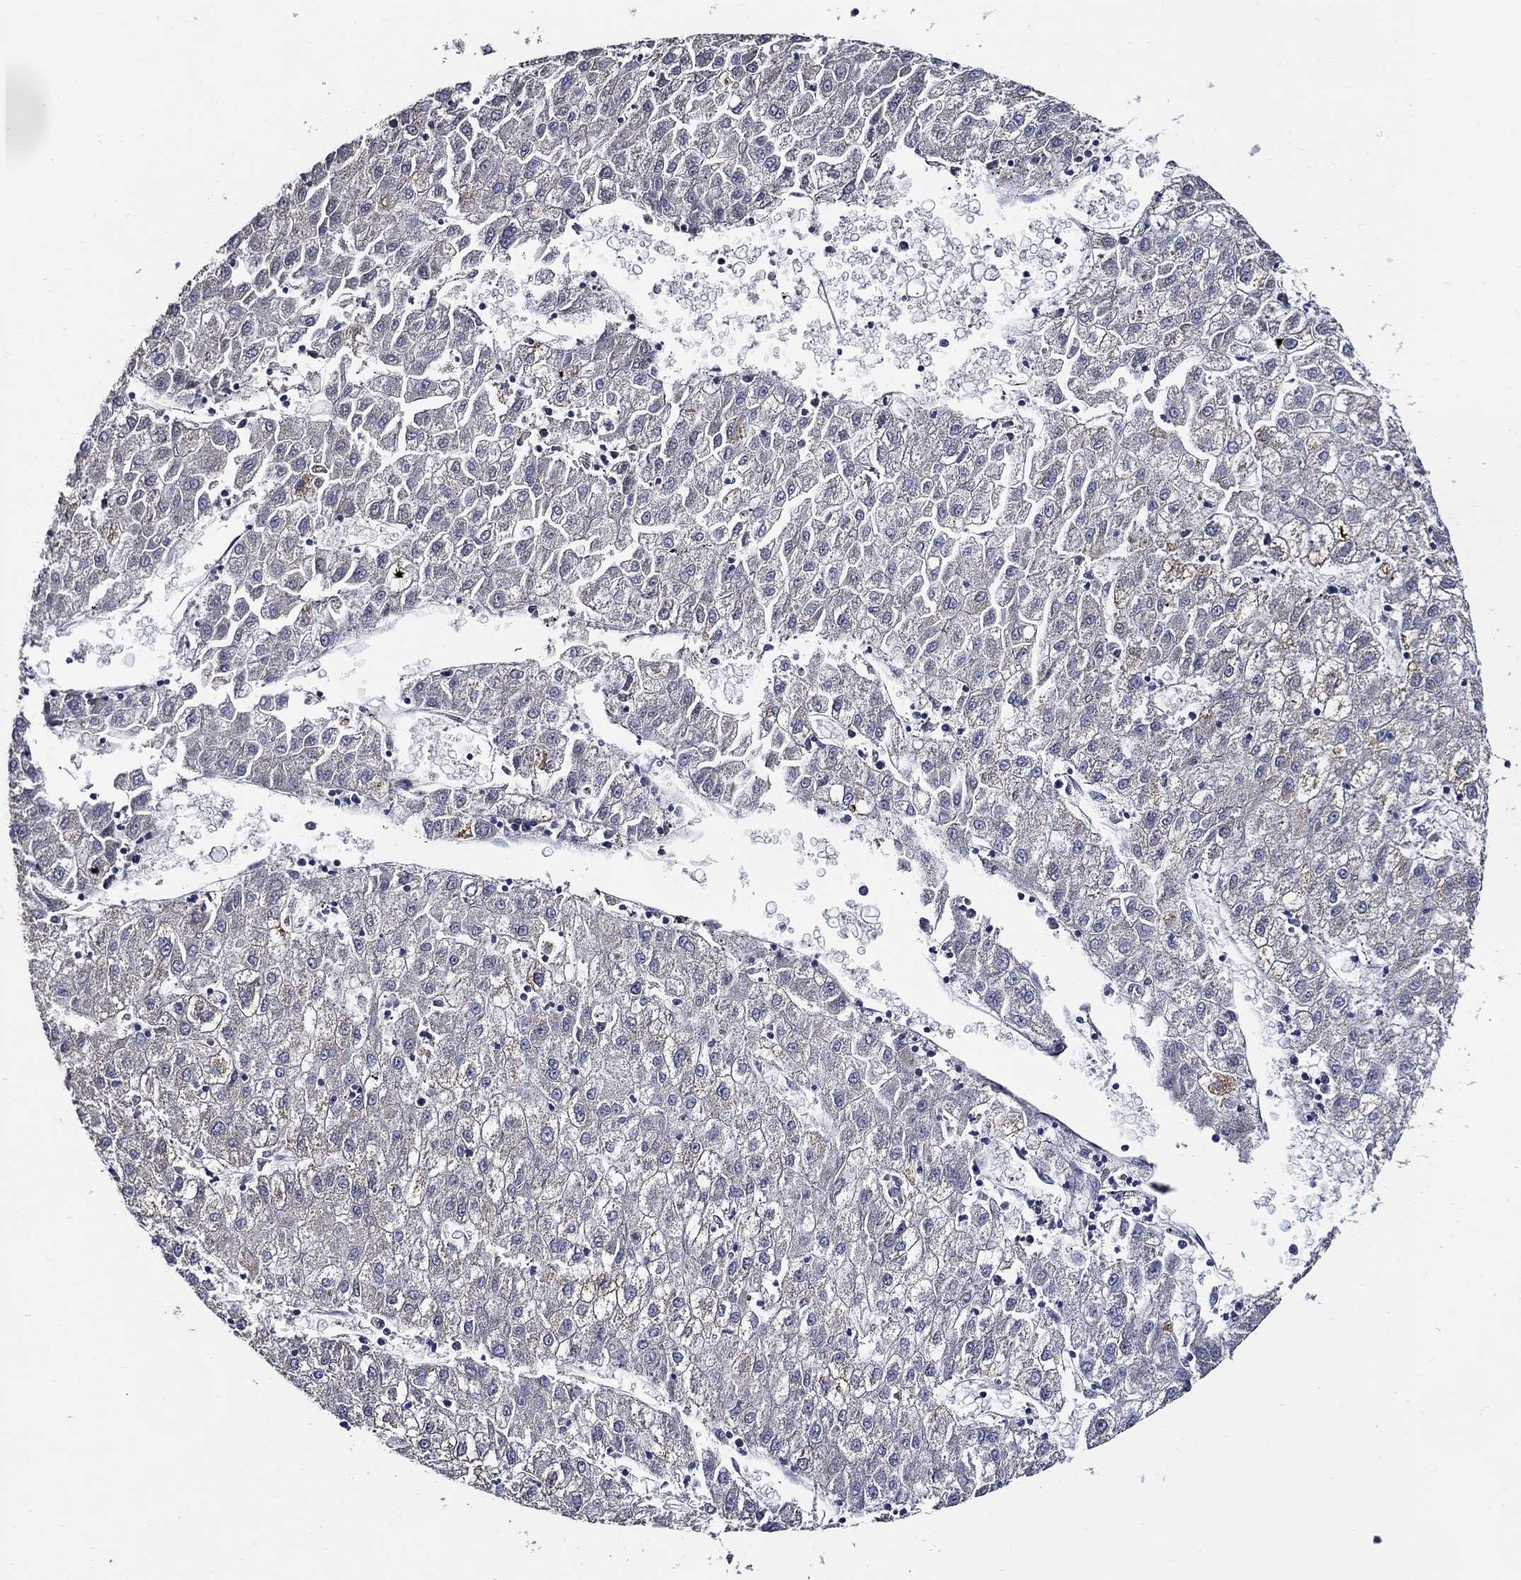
{"staining": {"intensity": "moderate", "quantity": "<25%", "location": "cytoplasmic/membranous"}, "tissue": "liver cancer", "cell_type": "Tumor cells", "image_type": "cancer", "snomed": [{"axis": "morphology", "description": "Carcinoma, Hepatocellular, NOS"}, {"axis": "topography", "description": "Liver"}], "caption": "Immunohistochemistry (DAB (3,3'-diaminobenzidine)) staining of human hepatocellular carcinoma (liver) shows moderate cytoplasmic/membranous protein positivity in approximately <25% of tumor cells.", "gene": "WDR53", "patient": {"sex": "male", "age": 72}}